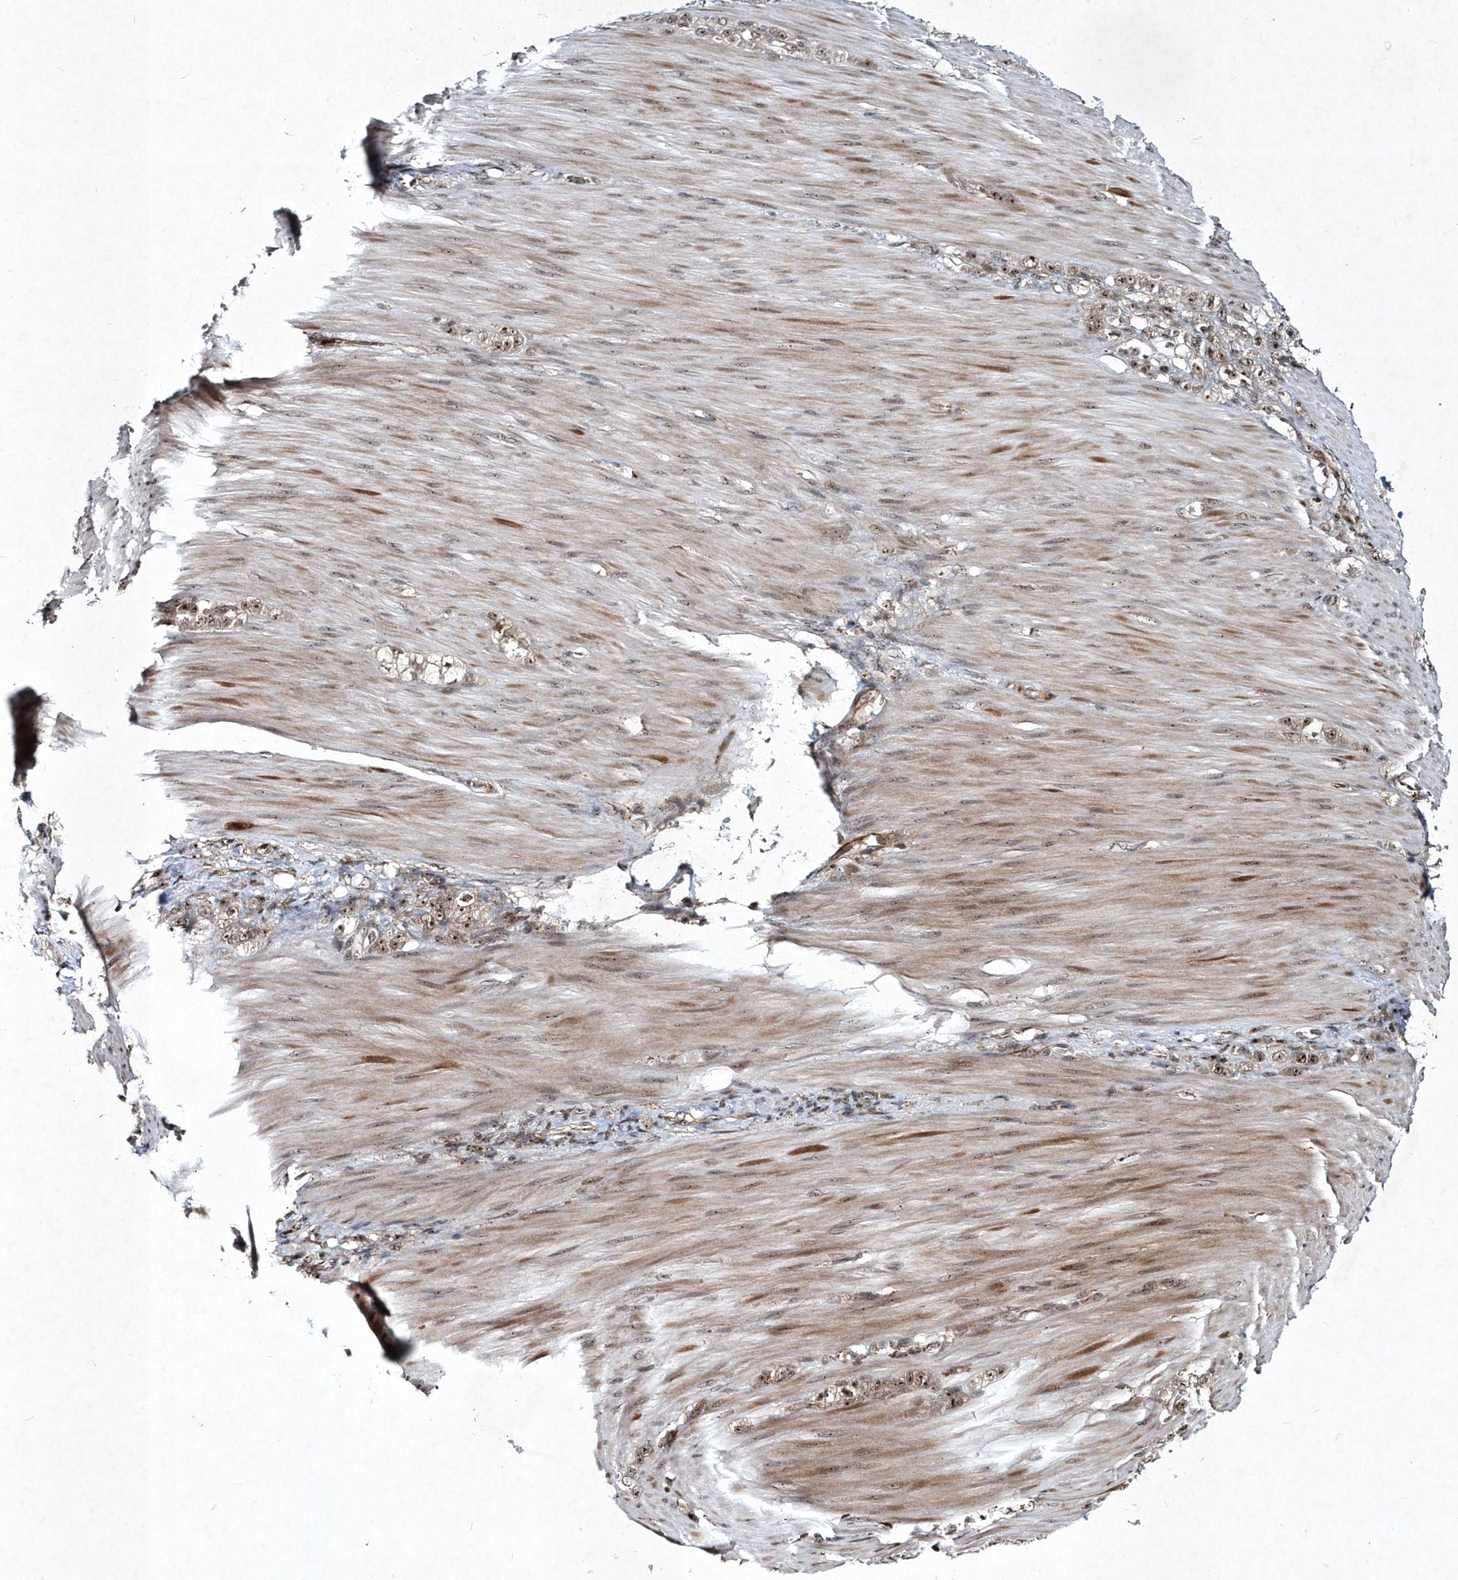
{"staining": {"intensity": "moderate", "quantity": ">75%", "location": "cytoplasmic/membranous,nuclear"}, "tissue": "stomach cancer", "cell_type": "Tumor cells", "image_type": "cancer", "snomed": [{"axis": "morphology", "description": "Normal tissue, NOS"}, {"axis": "morphology", "description": "Adenocarcinoma, NOS"}, {"axis": "topography", "description": "Stomach"}], "caption": "Tumor cells reveal medium levels of moderate cytoplasmic/membranous and nuclear expression in about >75% of cells in human stomach cancer. The staining was performed using DAB (3,3'-diaminobenzidine), with brown indicating positive protein expression. Nuclei are stained blue with hematoxylin.", "gene": "SOWAHB", "patient": {"sex": "male", "age": 82}}